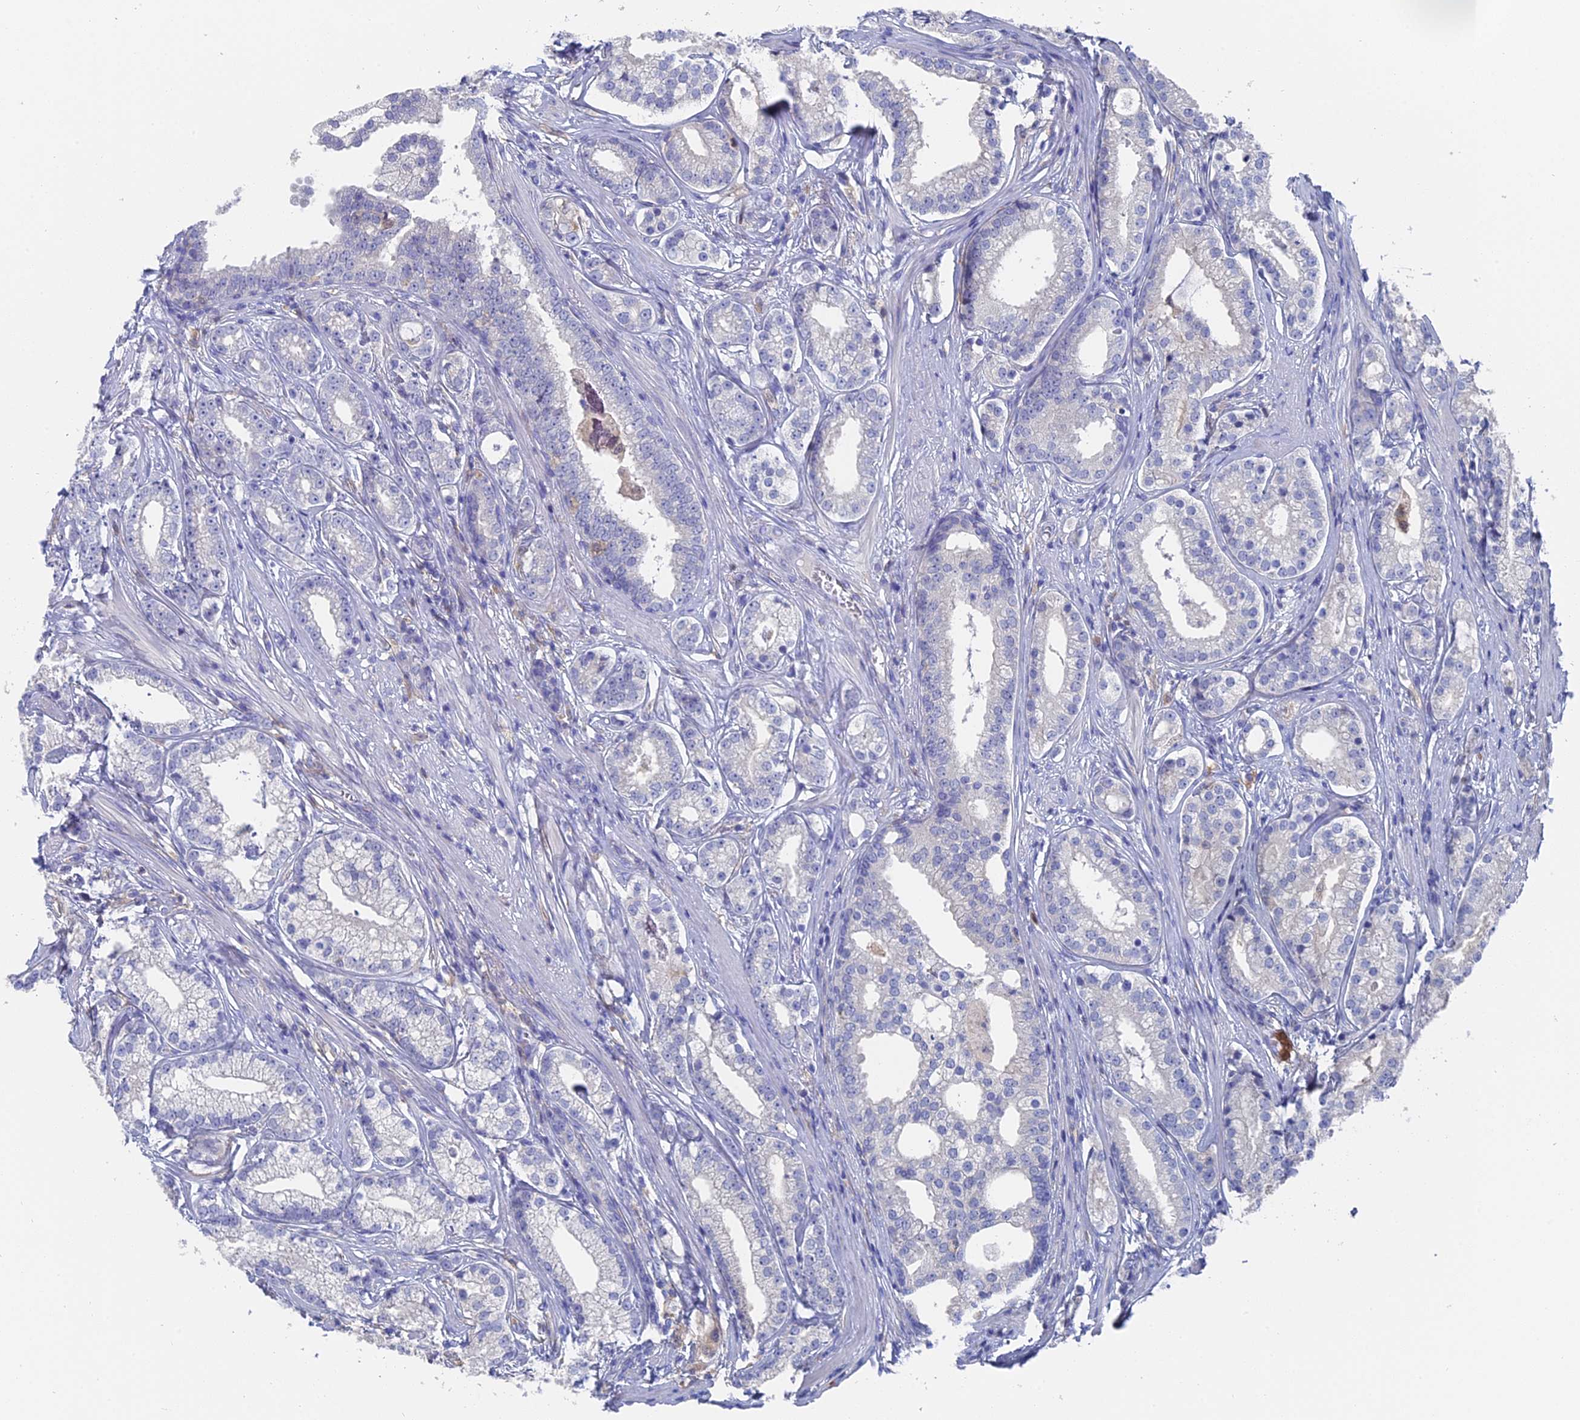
{"staining": {"intensity": "negative", "quantity": "none", "location": "none"}, "tissue": "prostate cancer", "cell_type": "Tumor cells", "image_type": "cancer", "snomed": [{"axis": "morphology", "description": "Adenocarcinoma, High grade"}, {"axis": "topography", "description": "Prostate"}], "caption": "High-grade adenocarcinoma (prostate) was stained to show a protein in brown. There is no significant expression in tumor cells.", "gene": "NCF4", "patient": {"sex": "male", "age": 69}}